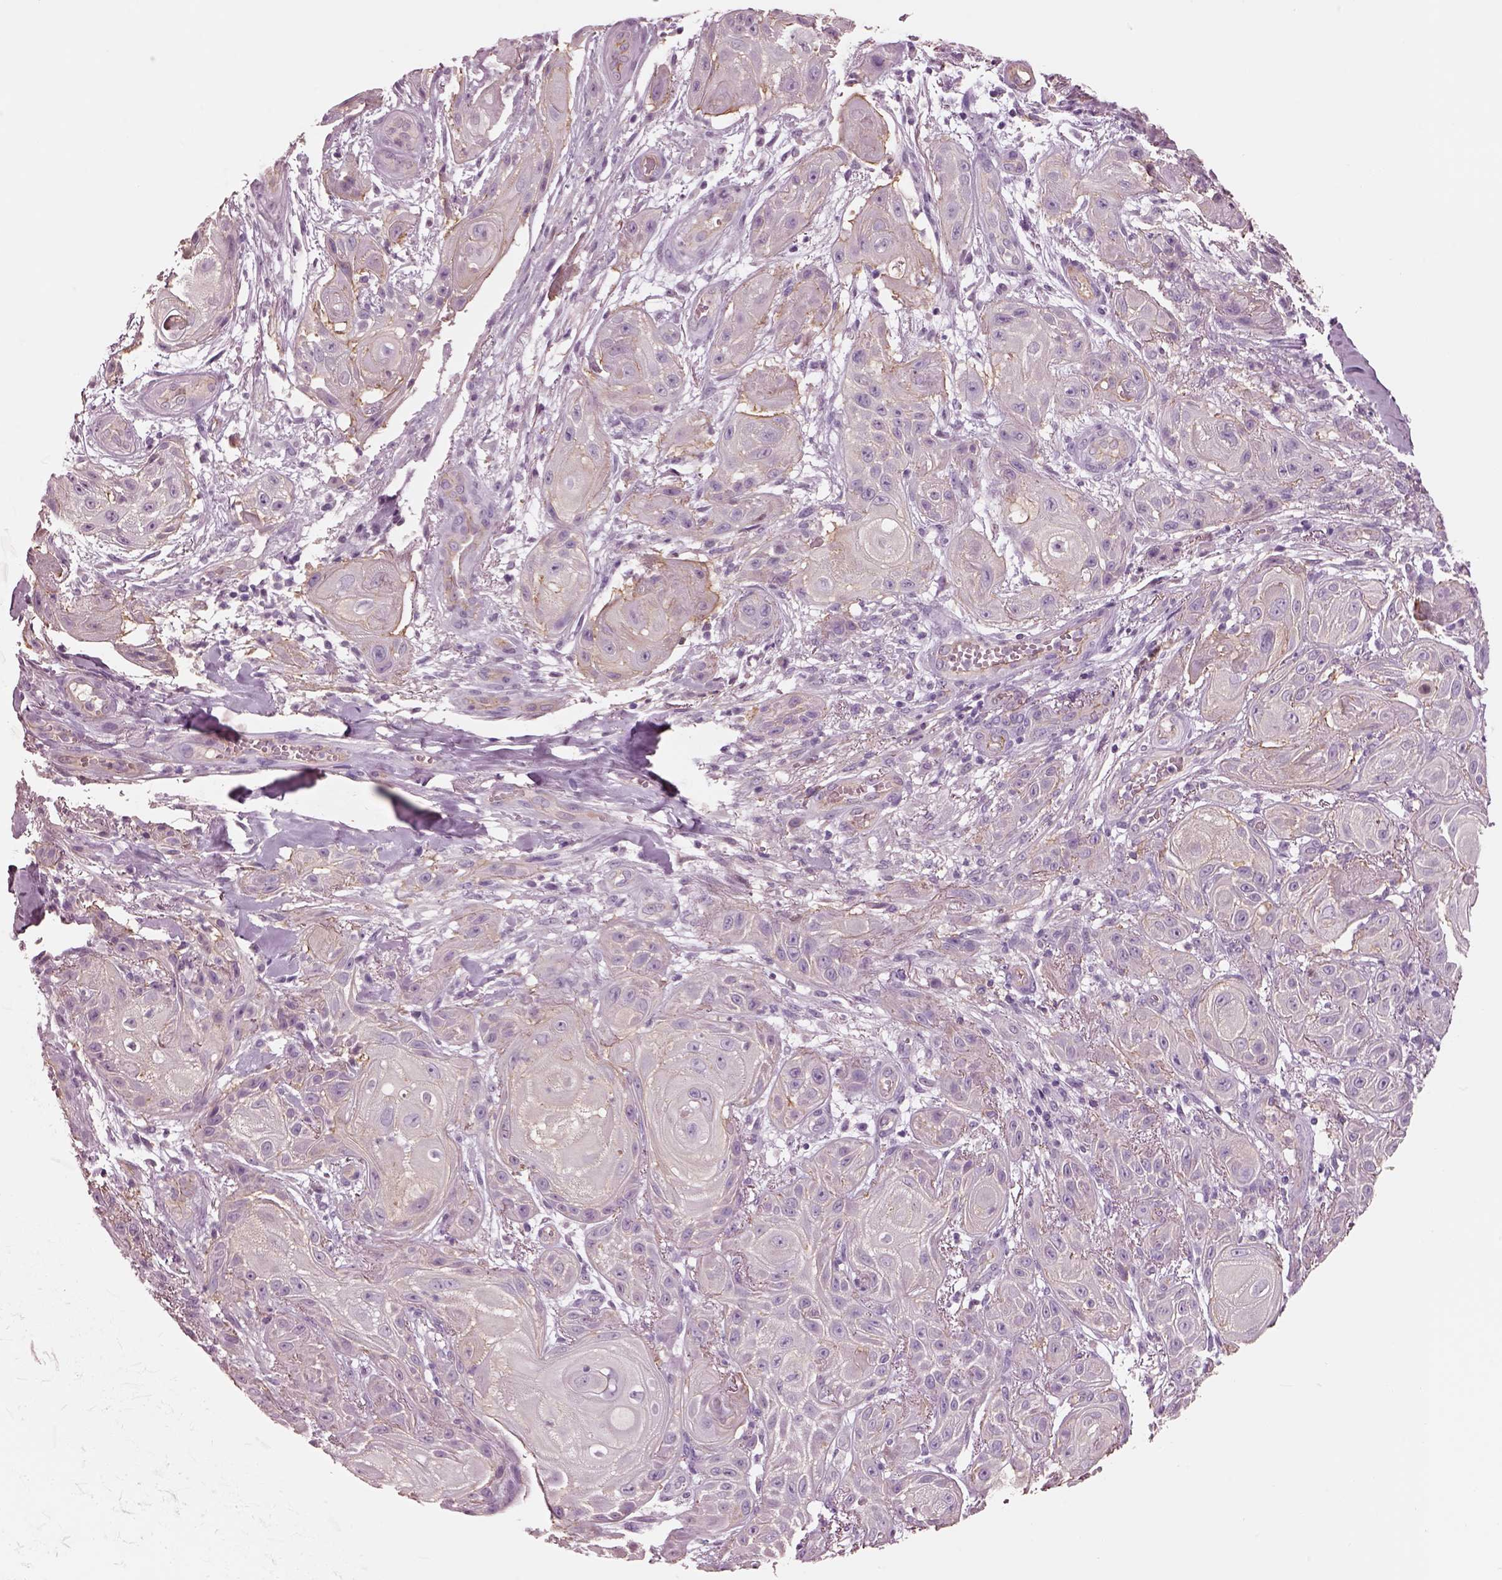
{"staining": {"intensity": "negative", "quantity": "none", "location": "none"}, "tissue": "skin cancer", "cell_type": "Tumor cells", "image_type": "cancer", "snomed": [{"axis": "morphology", "description": "Squamous cell carcinoma, NOS"}, {"axis": "topography", "description": "Skin"}], "caption": "IHC image of human skin cancer stained for a protein (brown), which reveals no positivity in tumor cells.", "gene": "IGLL1", "patient": {"sex": "male", "age": 62}}